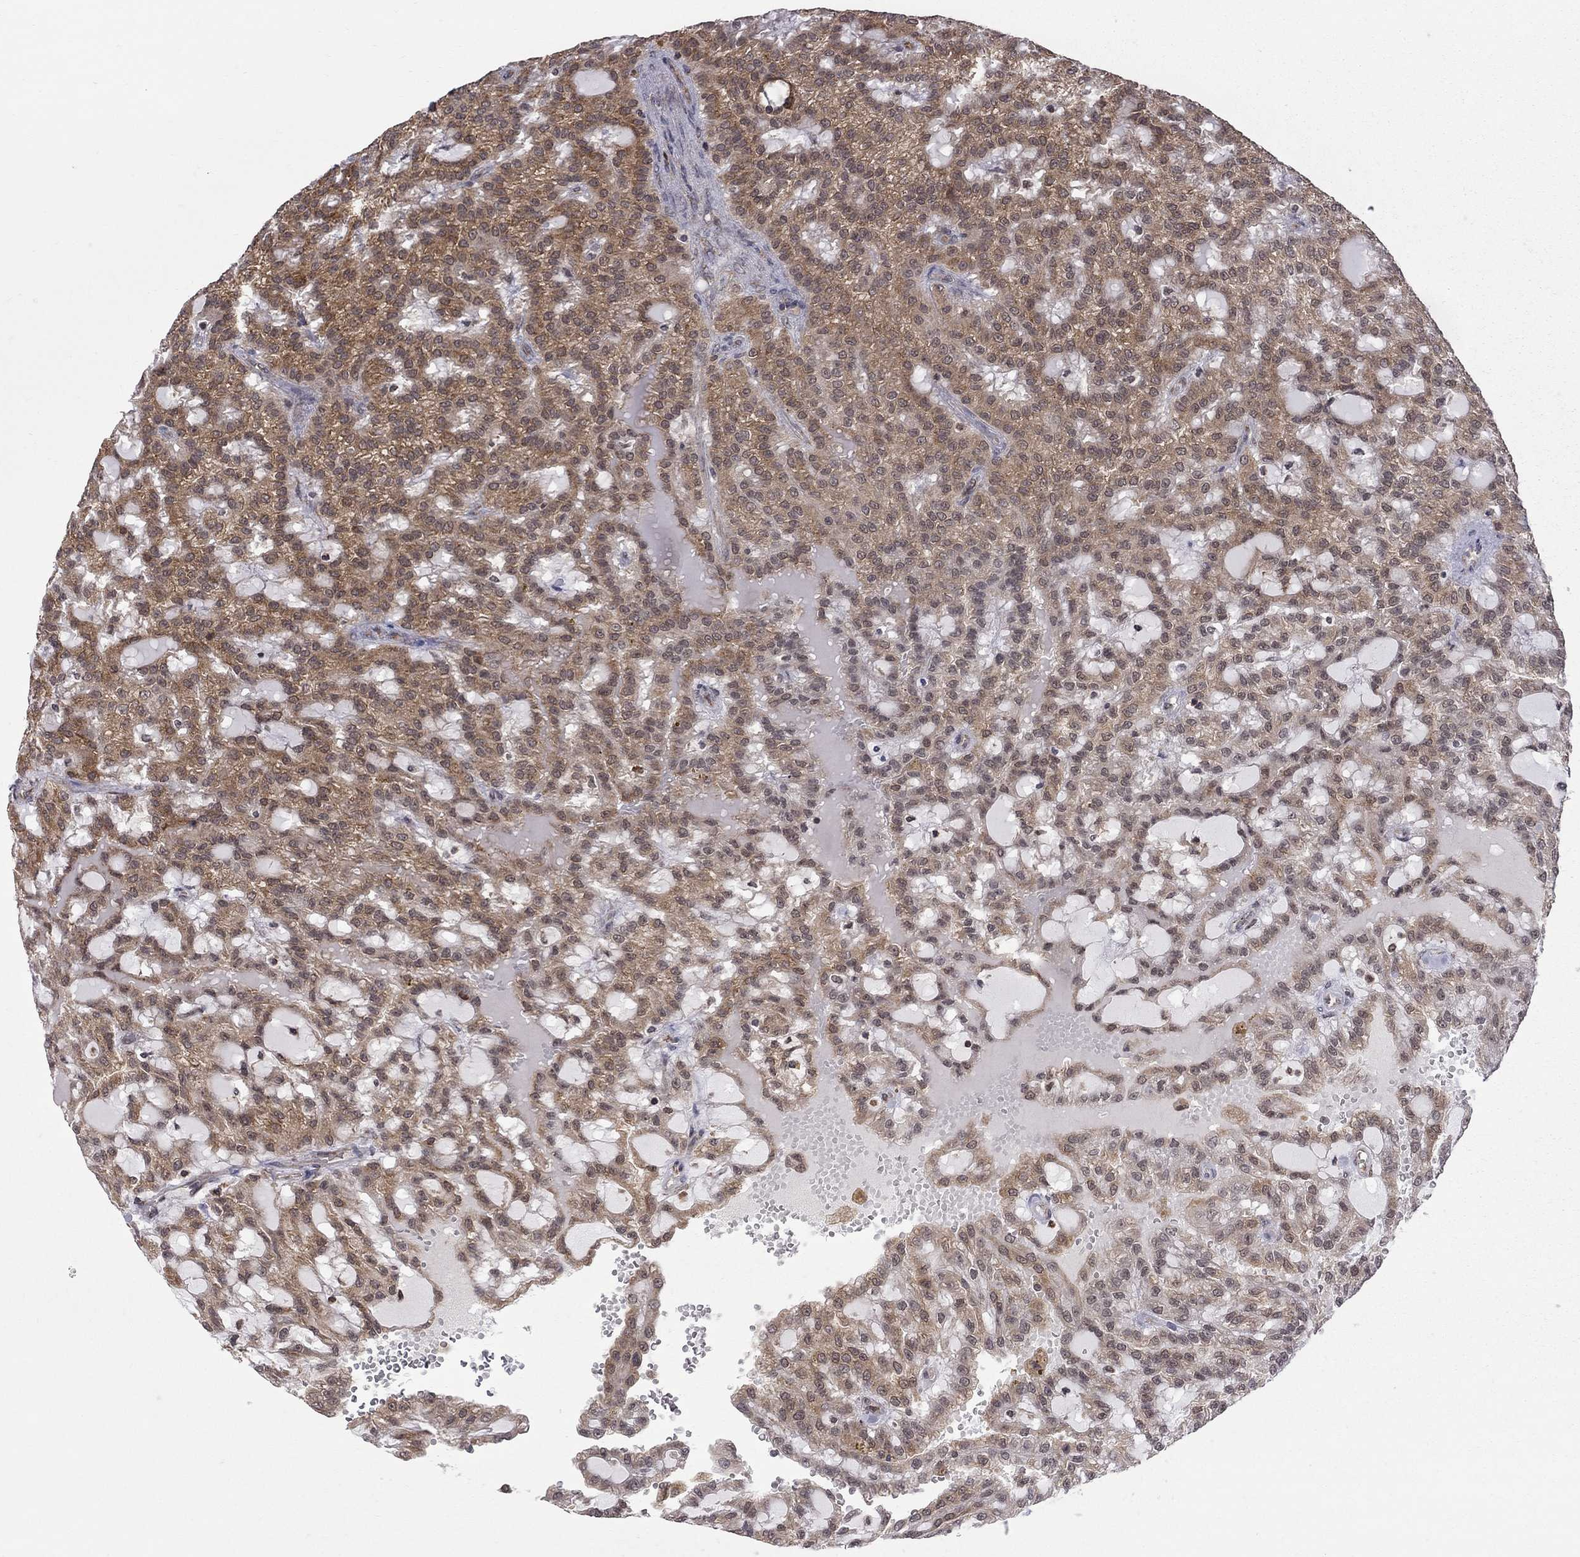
{"staining": {"intensity": "moderate", "quantity": ">75%", "location": "cytoplasmic/membranous"}, "tissue": "renal cancer", "cell_type": "Tumor cells", "image_type": "cancer", "snomed": [{"axis": "morphology", "description": "Adenocarcinoma, NOS"}, {"axis": "topography", "description": "Kidney"}], "caption": "This is an image of immunohistochemistry staining of renal adenocarcinoma, which shows moderate staining in the cytoplasmic/membranous of tumor cells.", "gene": "NAA50", "patient": {"sex": "male", "age": 63}}